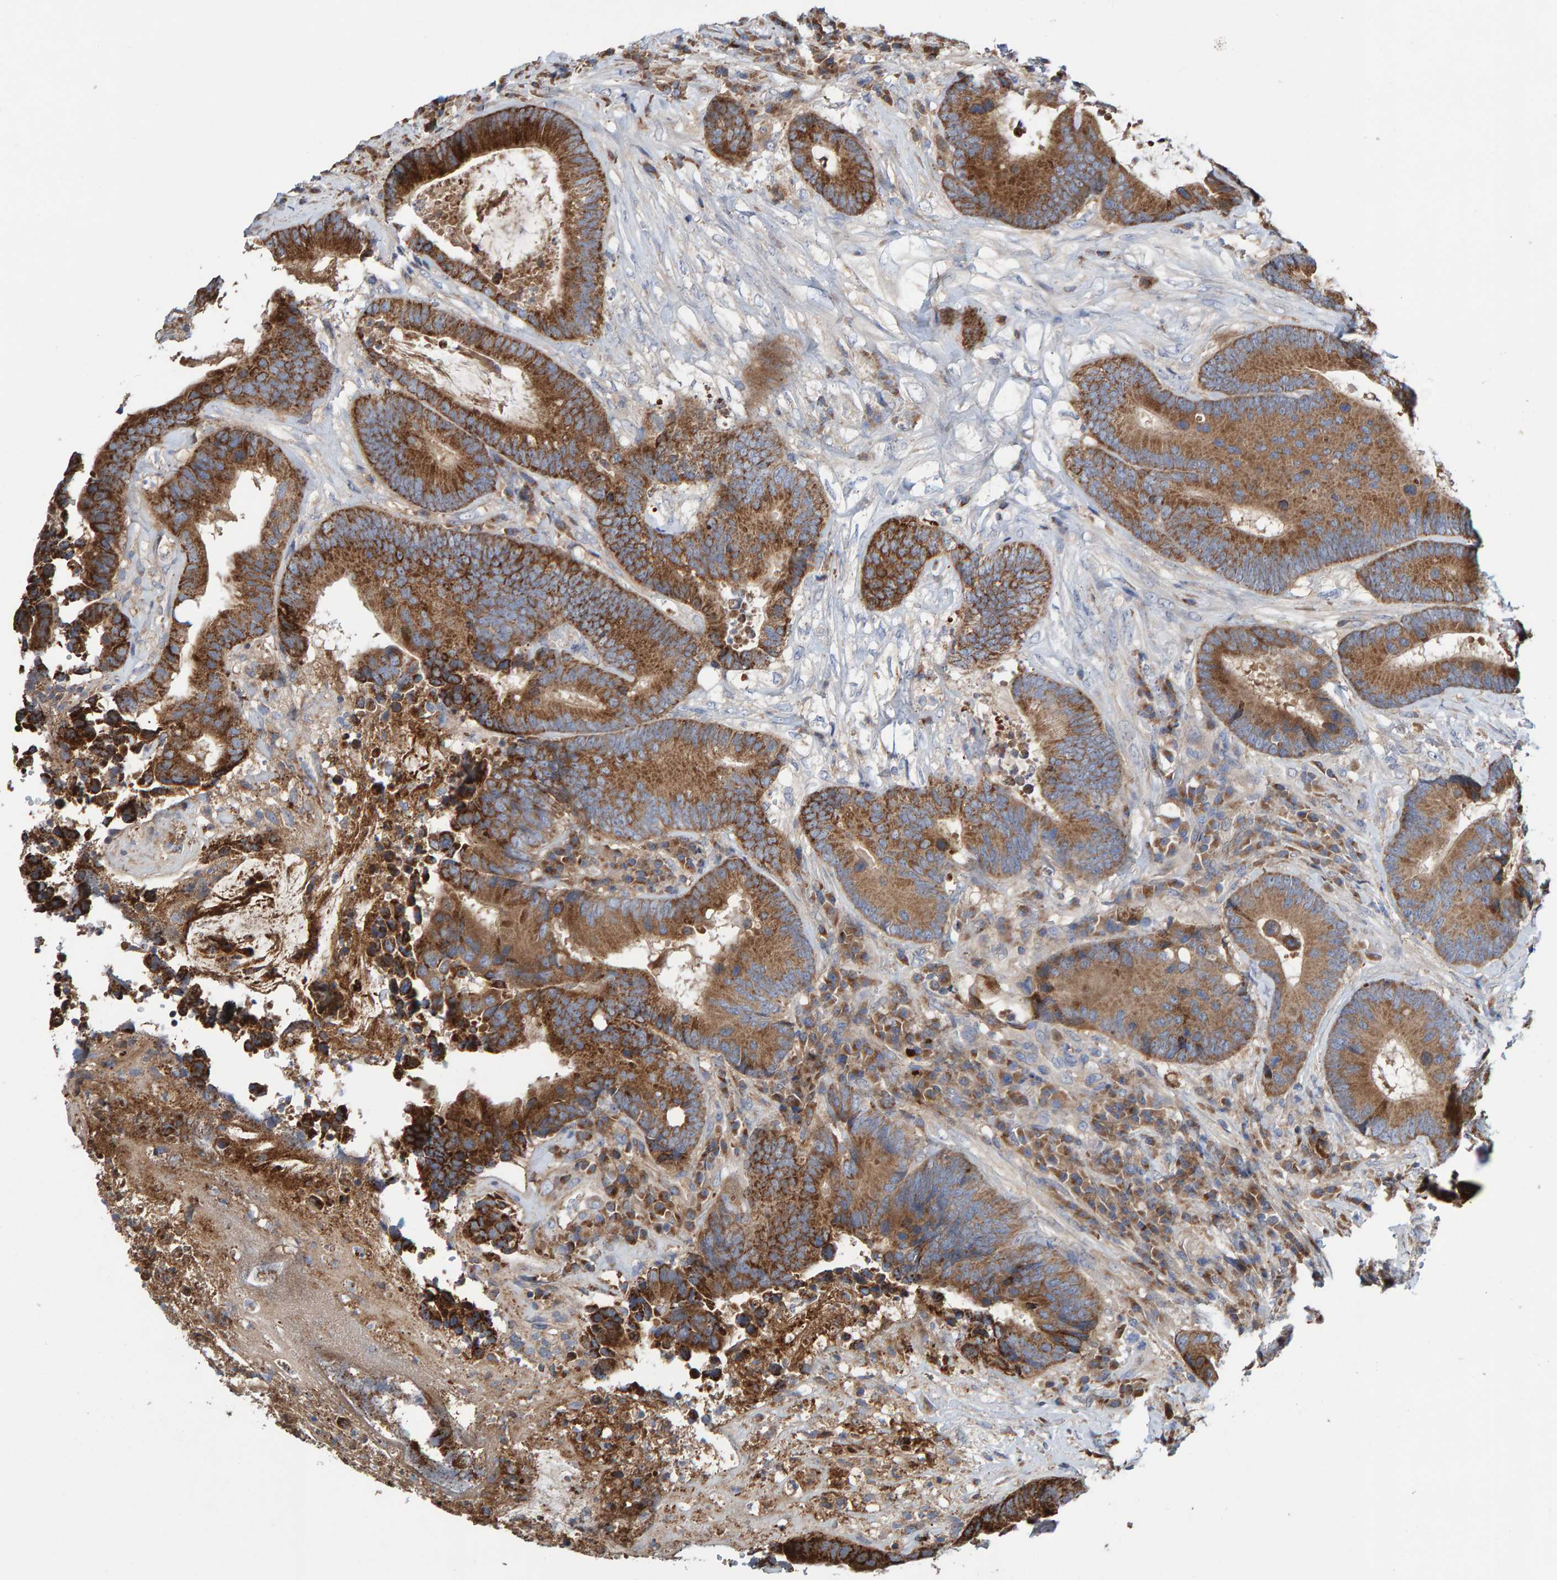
{"staining": {"intensity": "moderate", "quantity": ">75%", "location": "cytoplasmic/membranous"}, "tissue": "colorectal cancer", "cell_type": "Tumor cells", "image_type": "cancer", "snomed": [{"axis": "morphology", "description": "Adenocarcinoma, NOS"}, {"axis": "topography", "description": "Rectum"}], "caption": "DAB (3,3'-diaminobenzidine) immunohistochemical staining of human colorectal cancer exhibits moderate cytoplasmic/membranous protein expression in about >75% of tumor cells.", "gene": "KIAA0753", "patient": {"sex": "female", "age": 89}}